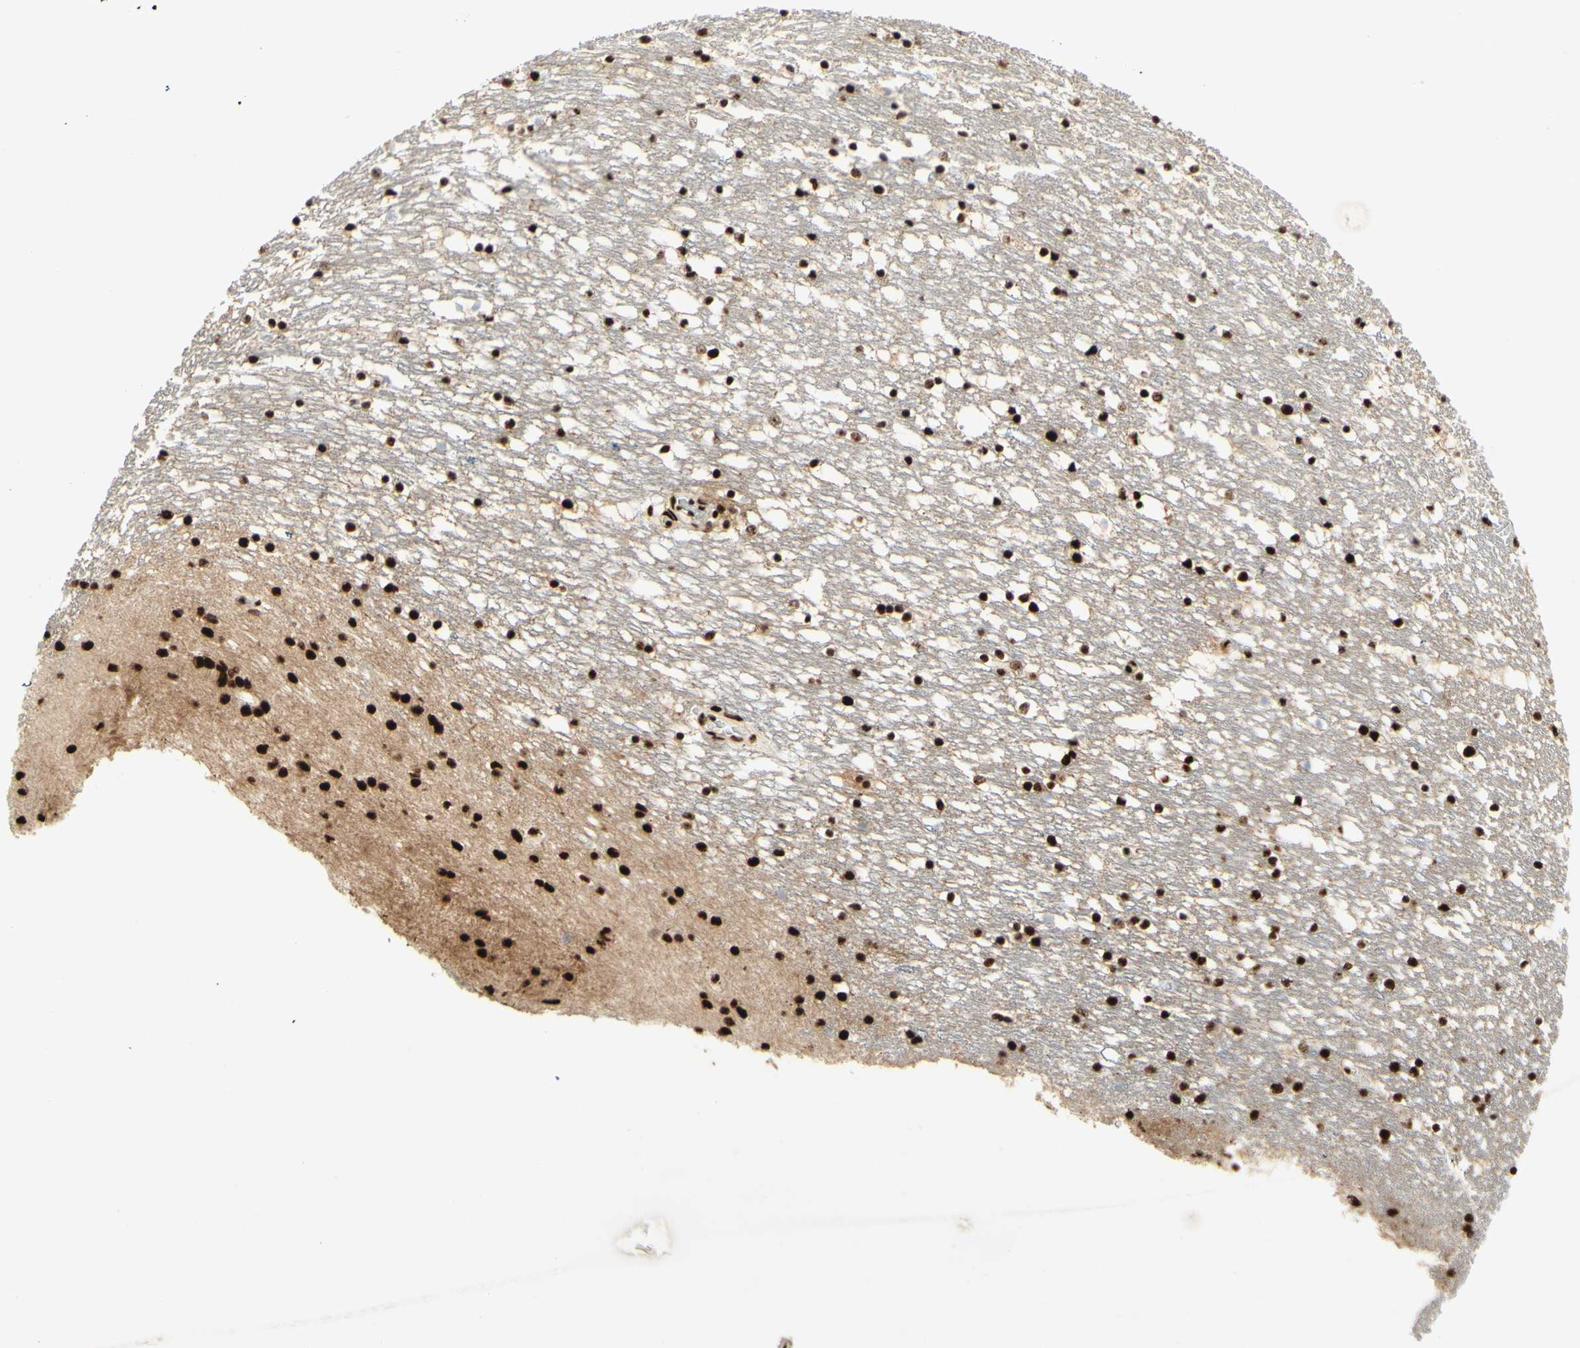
{"staining": {"intensity": "strong", "quantity": "25%-75%", "location": "nuclear"}, "tissue": "caudate", "cell_type": "Glial cells", "image_type": "normal", "snomed": [{"axis": "morphology", "description": "Normal tissue, NOS"}, {"axis": "topography", "description": "Lateral ventricle wall"}], "caption": "Glial cells reveal strong nuclear expression in approximately 25%-75% of cells in benign caudate.", "gene": "DHX9", "patient": {"sex": "male", "age": 45}}